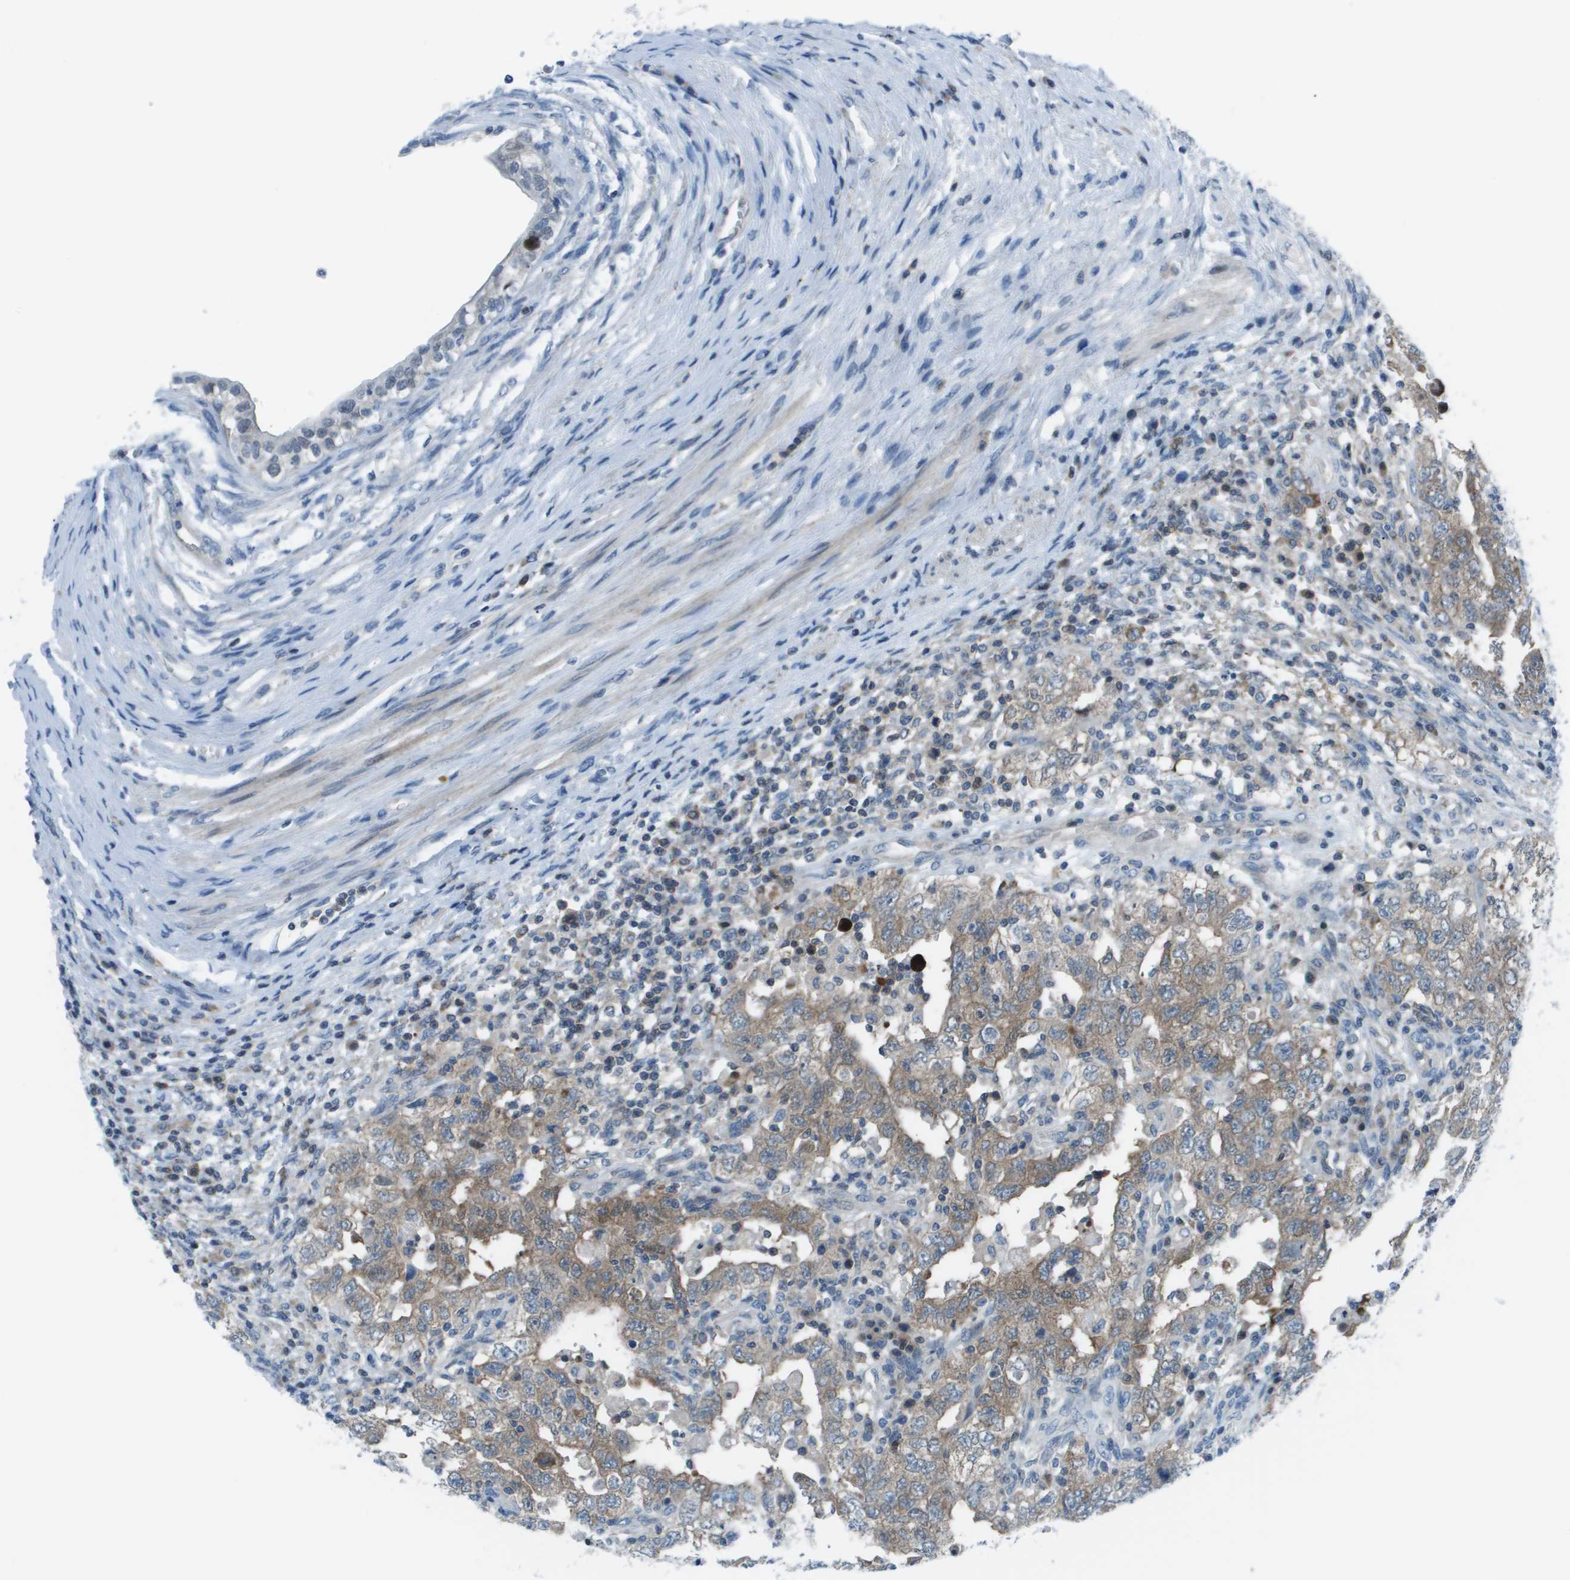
{"staining": {"intensity": "weak", "quantity": "<25%", "location": "cytoplasmic/membranous"}, "tissue": "testis cancer", "cell_type": "Tumor cells", "image_type": "cancer", "snomed": [{"axis": "morphology", "description": "Carcinoma, Embryonal, NOS"}, {"axis": "topography", "description": "Testis"}], "caption": "This is an immunohistochemistry (IHC) histopathology image of human testis embryonal carcinoma. There is no positivity in tumor cells.", "gene": "STIP1", "patient": {"sex": "male", "age": 26}}